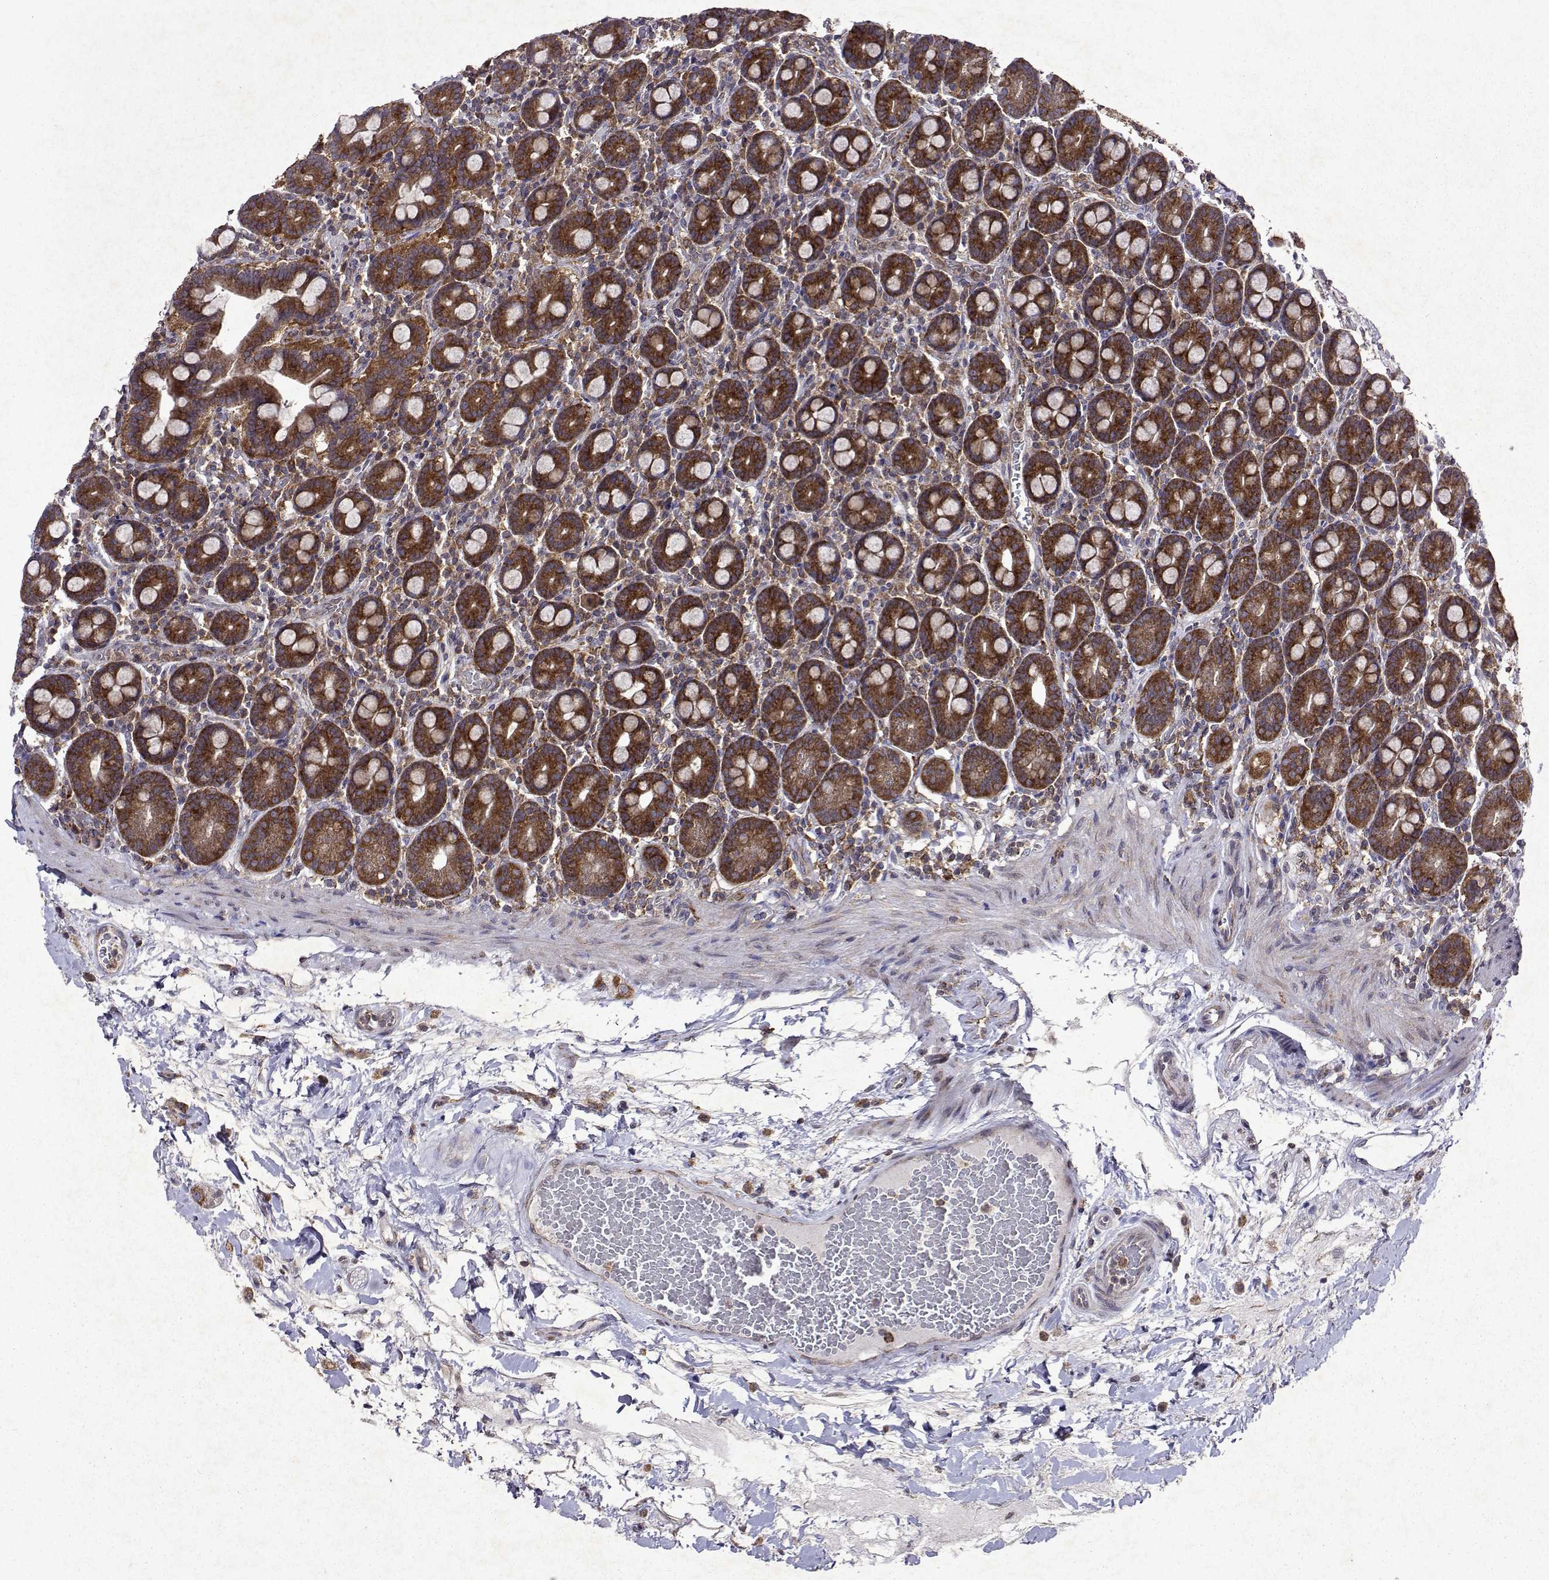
{"staining": {"intensity": "strong", "quantity": ">75%", "location": "cytoplasmic/membranous"}, "tissue": "small intestine", "cell_type": "Glandular cells", "image_type": "normal", "snomed": [{"axis": "morphology", "description": "Normal tissue, NOS"}, {"axis": "topography", "description": "Small intestine"}], "caption": "Approximately >75% of glandular cells in benign small intestine show strong cytoplasmic/membranous protein staining as visualized by brown immunohistochemical staining.", "gene": "TARBP2", "patient": {"sex": "male", "age": 26}}